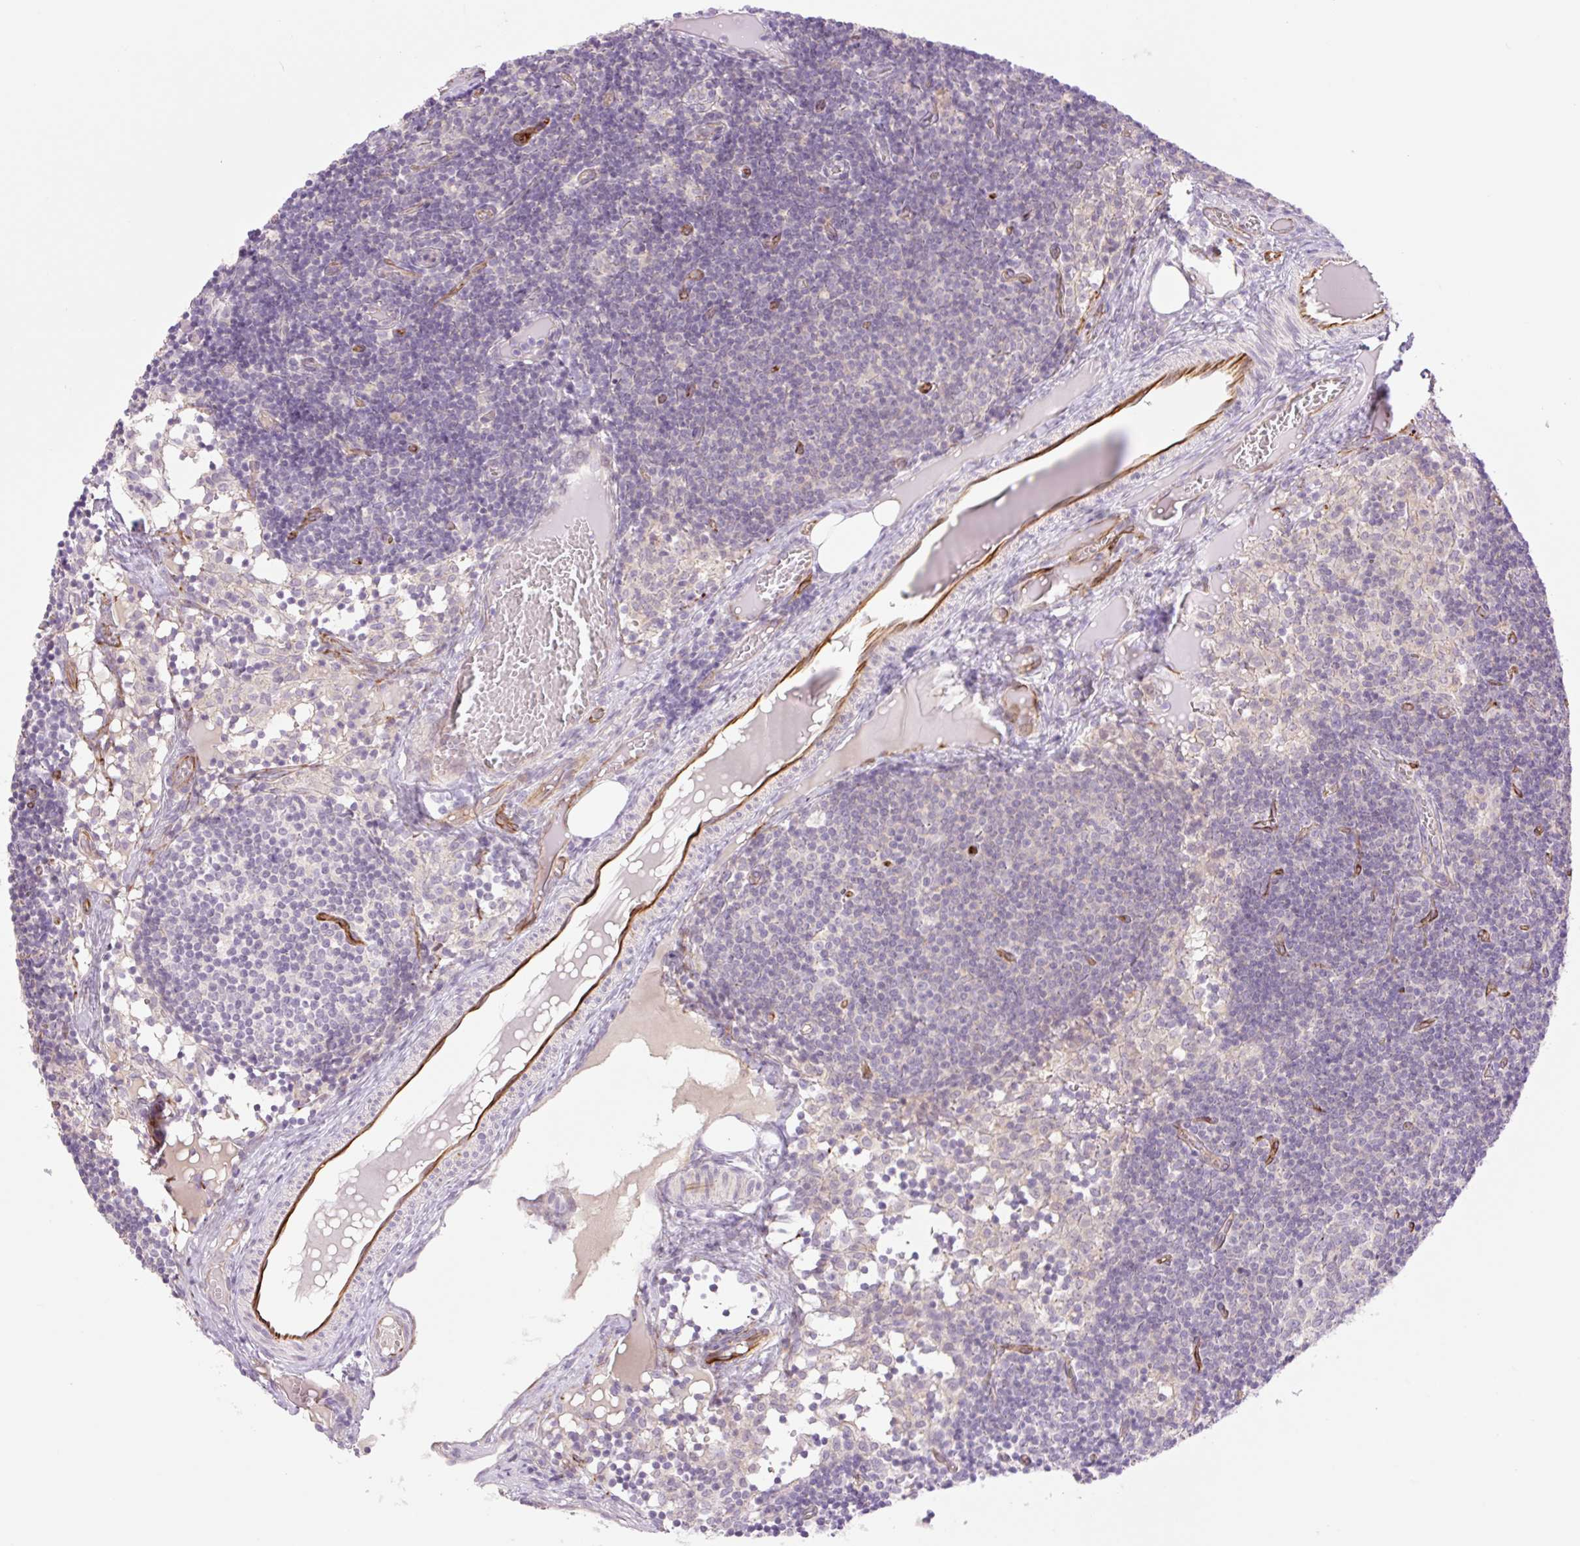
{"staining": {"intensity": "negative", "quantity": "none", "location": "none"}, "tissue": "lymph node", "cell_type": "Germinal center cells", "image_type": "normal", "snomed": [{"axis": "morphology", "description": "Normal tissue, NOS"}, {"axis": "topography", "description": "Lymph node"}], "caption": "An immunohistochemistry micrograph of normal lymph node is shown. There is no staining in germinal center cells of lymph node.", "gene": "ZFYVE21", "patient": {"sex": "female", "age": 31}}